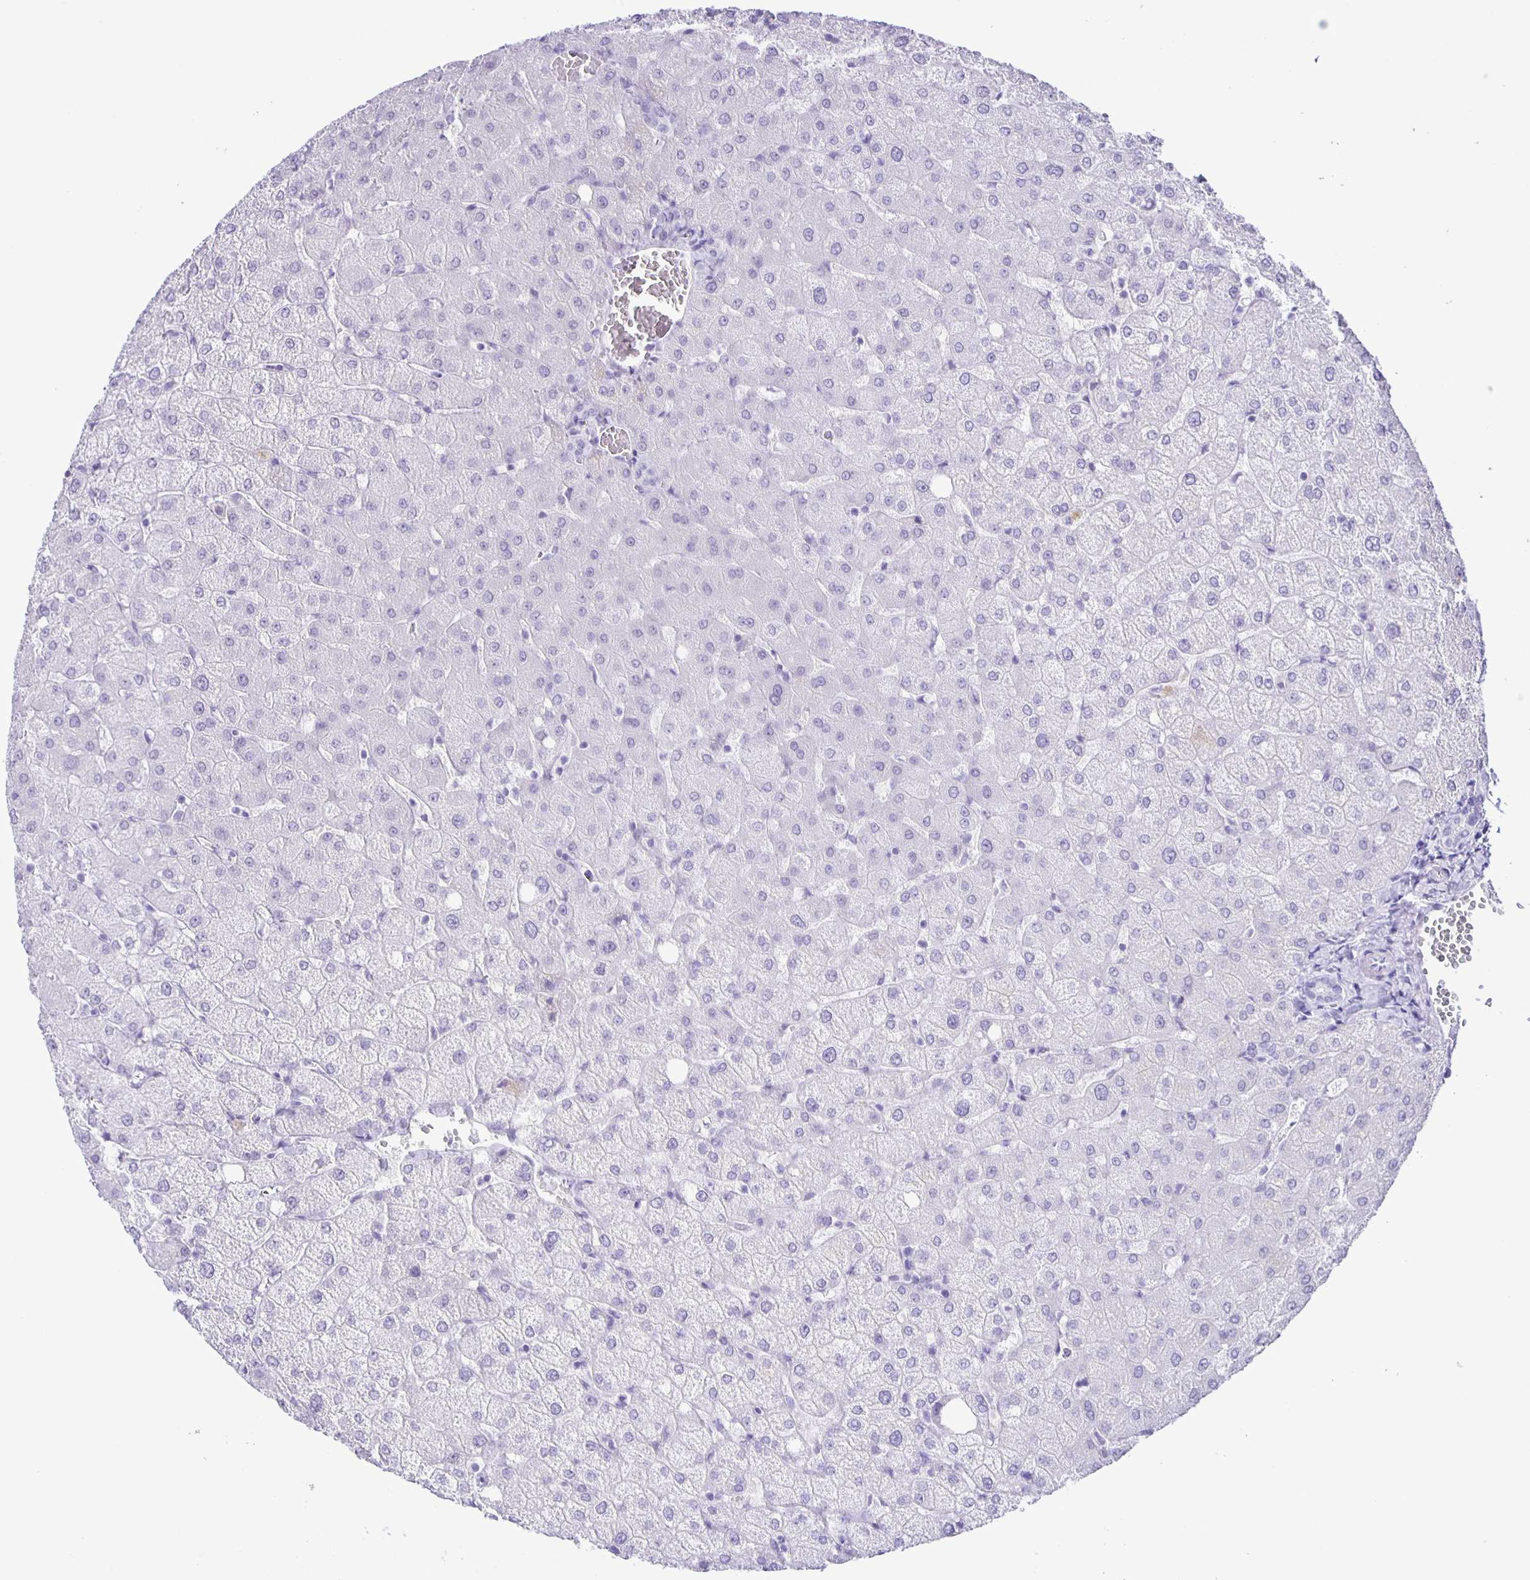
{"staining": {"intensity": "negative", "quantity": "none", "location": "none"}, "tissue": "liver", "cell_type": "Cholangiocytes", "image_type": "normal", "snomed": [{"axis": "morphology", "description": "Normal tissue, NOS"}, {"axis": "topography", "description": "Liver"}], "caption": "An immunohistochemistry (IHC) photomicrograph of normal liver is shown. There is no staining in cholangiocytes of liver.", "gene": "EZHIP", "patient": {"sex": "female", "age": 54}}